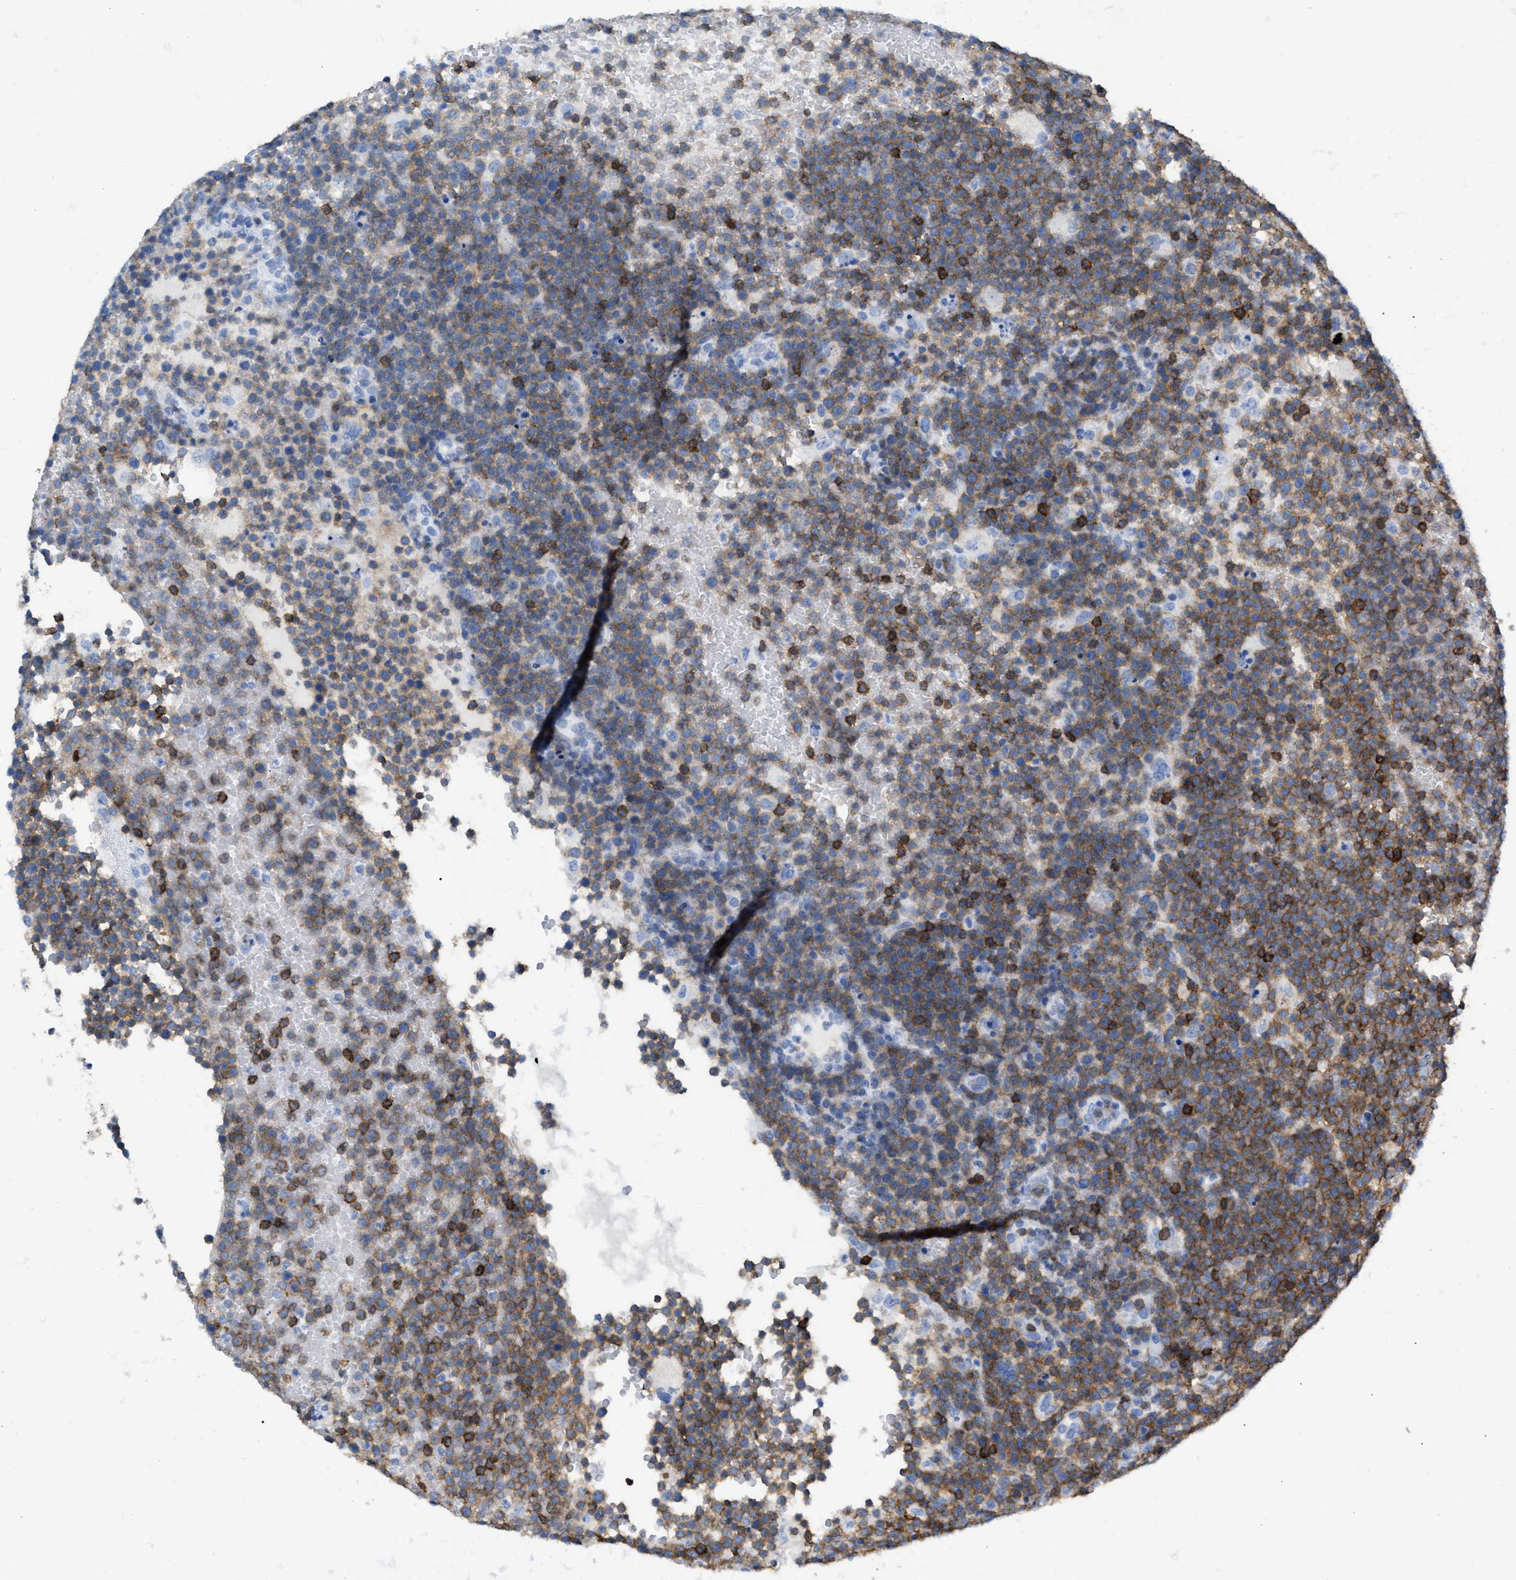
{"staining": {"intensity": "moderate", "quantity": ">75%", "location": "cytoplasmic/membranous"}, "tissue": "lymphoma", "cell_type": "Tumor cells", "image_type": "cancer", "snomed": [{"axis": "morphology", "description": "Malignant lymphoma, non-Hodgkin's type, High grade"}, {"axis": "topography", "description": "Lymph node"}], "caption": "Malignant lymphoma, non-Hodgkin's type (high-grade) tissue displays moderate cytoplasmic/membranous expression in approximately >75% of tumor cells, visualized by immunohistochemistry.", "gene": "CD5", "patient": {"sex": "male", "age": 61}}